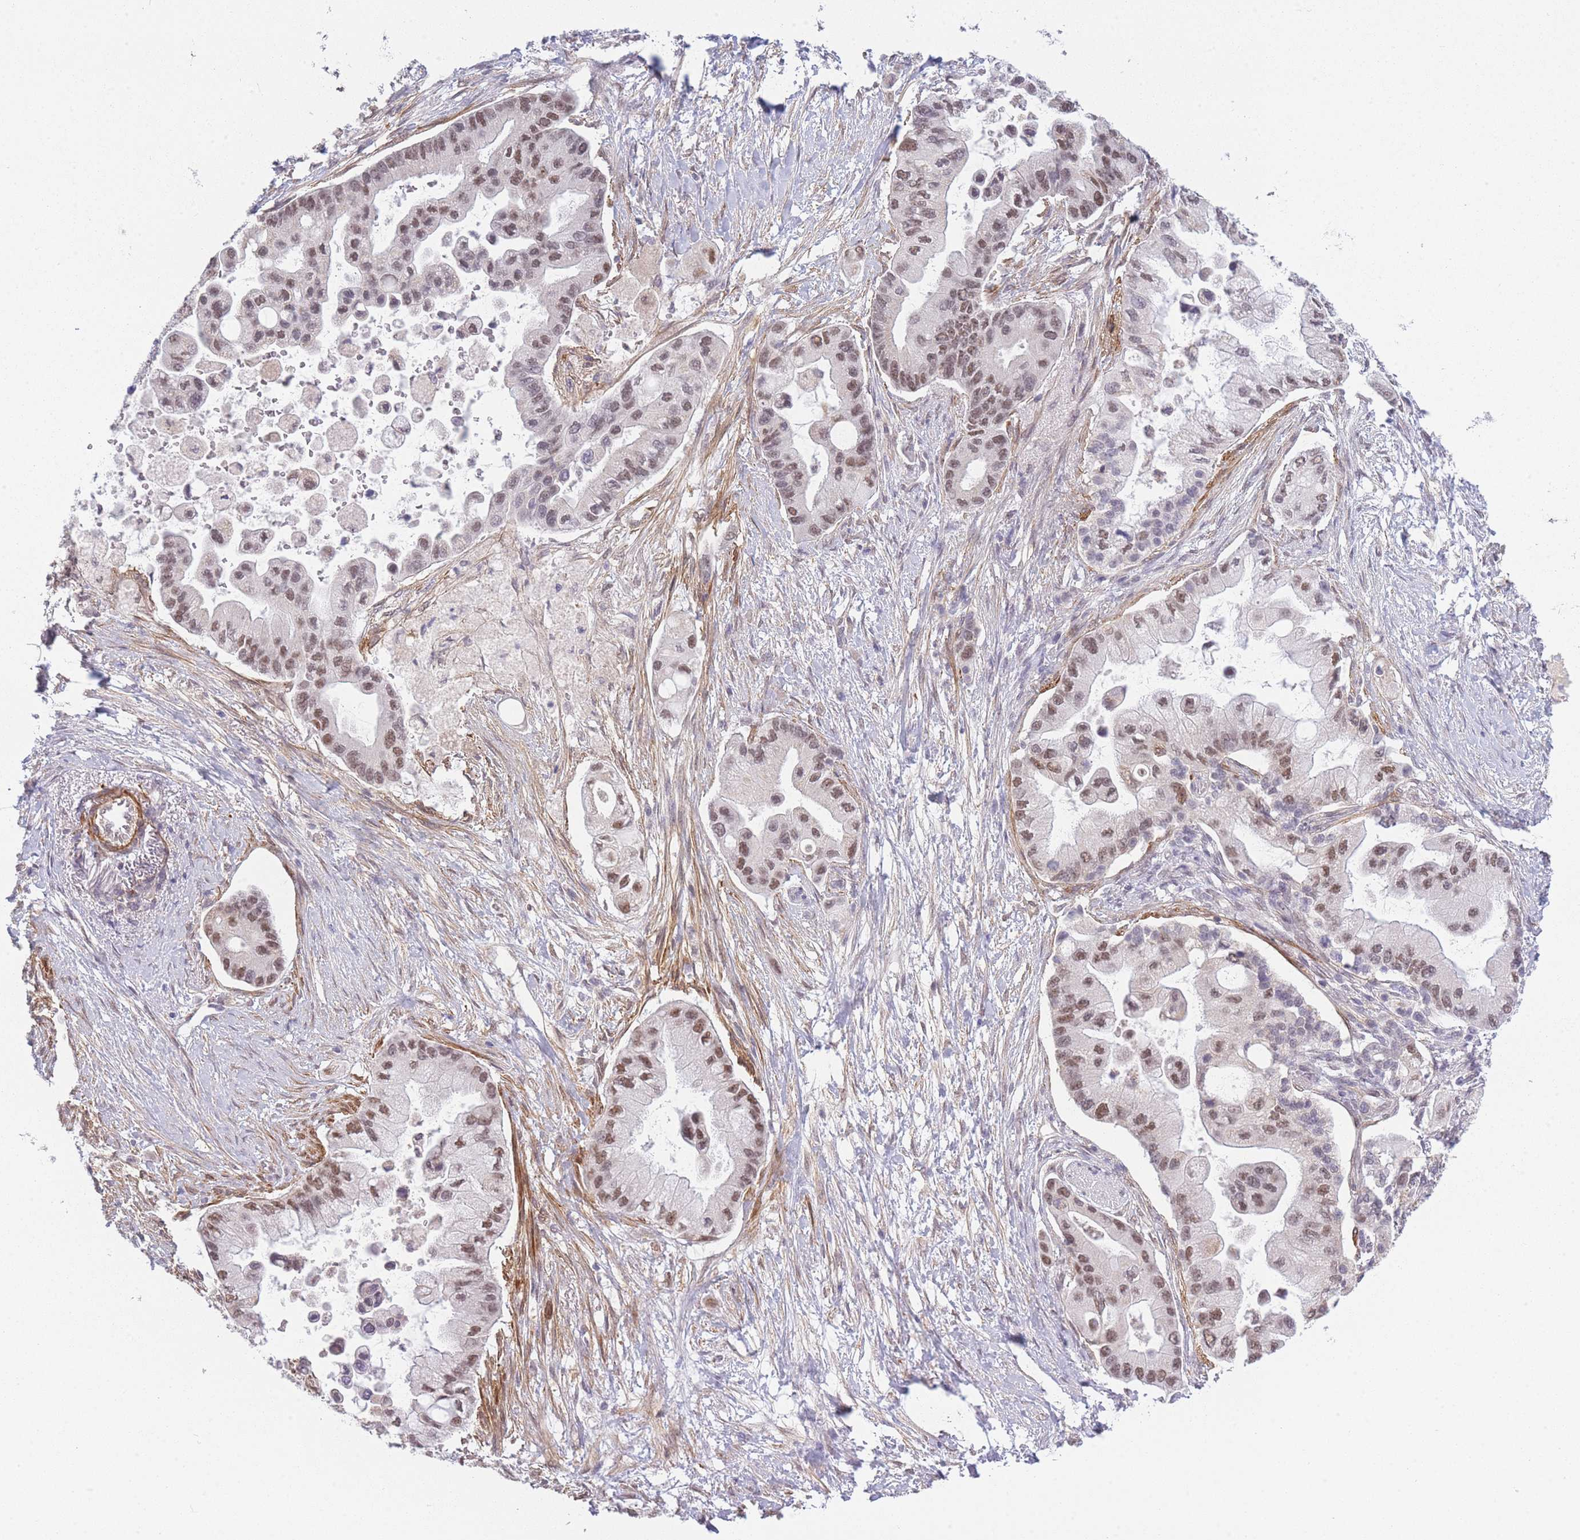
{"staining": {"intensity": "moderate", "quantity": ">75%", "location": "nuclear"}, "tissue": "pancreatic cancer", "cell_type": "Tumor cells", "image_type": "cancer", "snomed": [{"axis": "morphology", "description": "Adenocarcinoma, NOS"}, {"axis": "topography", "description": "Pancreas"}], "caption": "Approximately >75% of tumor cells in human adenocarcinoma (pancreatic) exhibit moderate nuclear protein expression as visualized by brown immunohistochemical staining.", "gene": "SIN3B", "patient": {"sex": "male", "age": 57}}